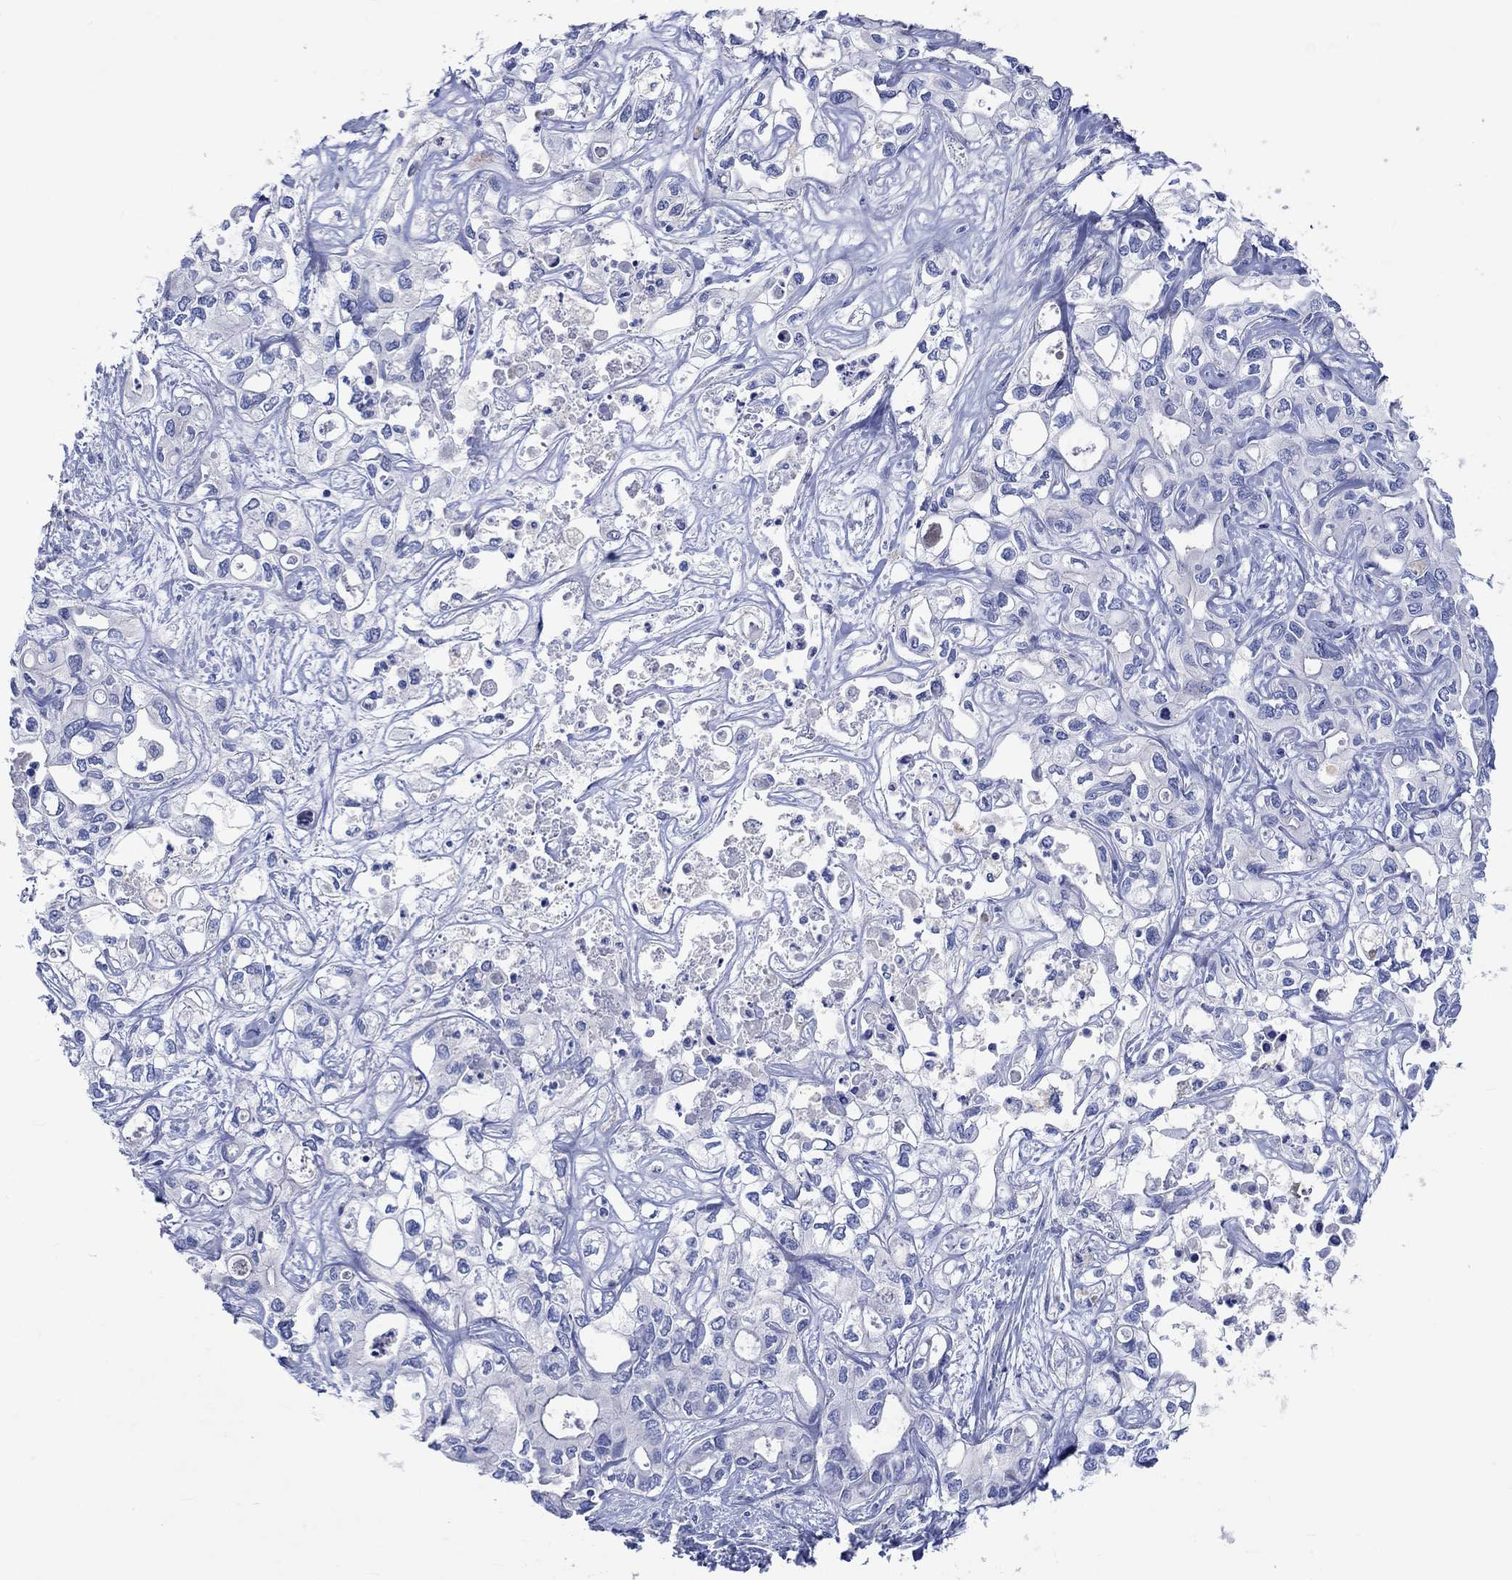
{"staining": {"intensity": "negative", "quantity": "none", "location": "none"}, "tissue": "liver cancer", "cell_type": "Tumor cells", "image_type": "cancer", "snomed": [{"axis": "morphology", "description": "Cholangiocarcinoma"}, {"axis": "topography", "description": "Liver"}], "caption": "Immunohistochemistry photomicrograph of neoplastic tissue: liver cancer (cholangiocarcinoma) stained with DAB (3,3'-diaminobenzidine) reveals no significant protein positivity in tumor cells.", "gene": "SHISA4", "patient": {"sex": "female", "age": 64}}